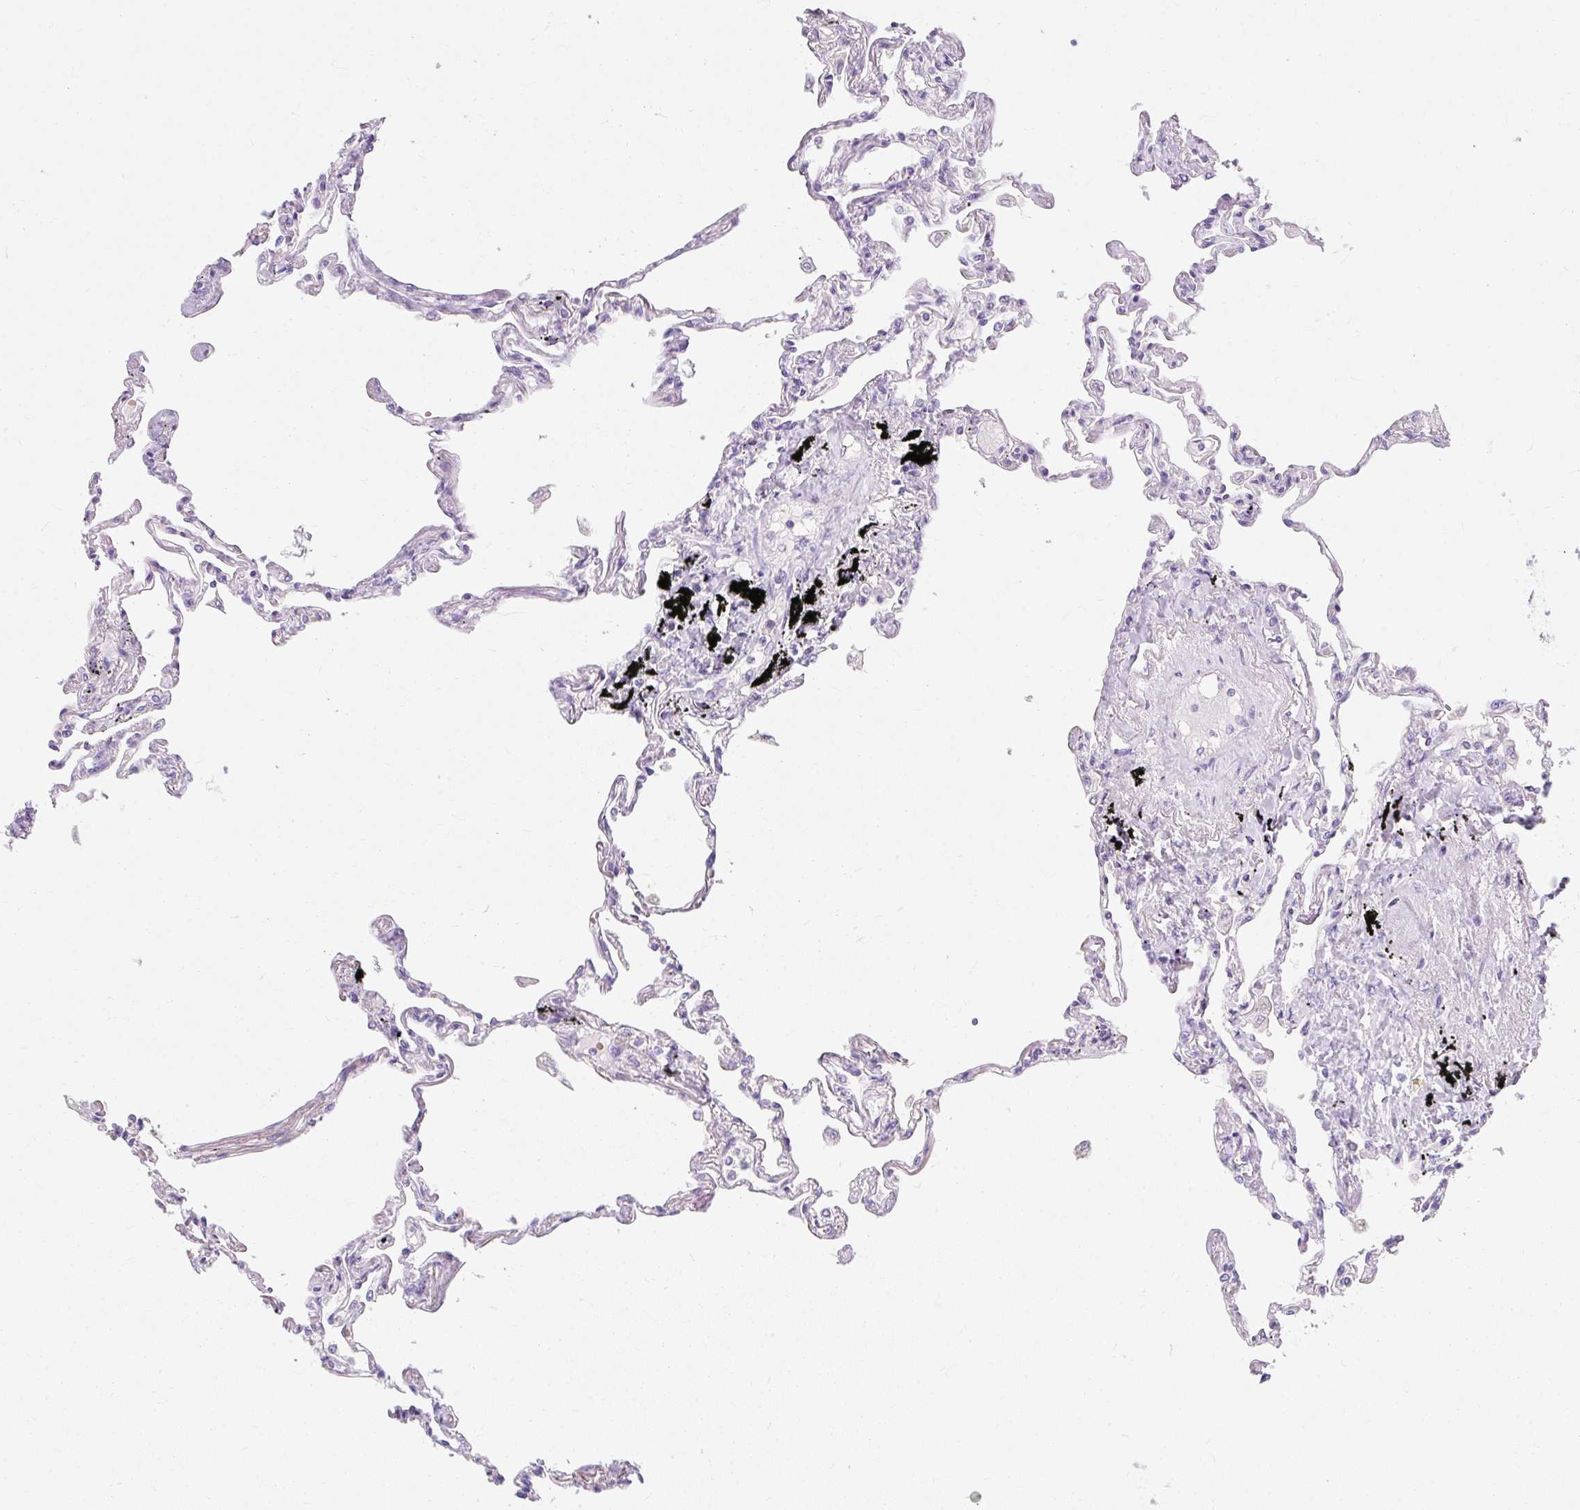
{"staining": {"intensity": "negative", "quantity": "none", "location": "none"}, "tissue": "lung", "cell_type": "Alveolar cells", "image_type": "normal", "snomed": [{"axis": "morphology", "description": "Normal tissue, NOS"}, {"axis": "topography", "description": "Lung"}], "caption": "IHC micrograph of unremarkable human lung stained for a protein (brown), which demonstrates no positivity in alveolar cells.", "gene": "DTX4", "patient": {"sex": "female", "age": 67}}